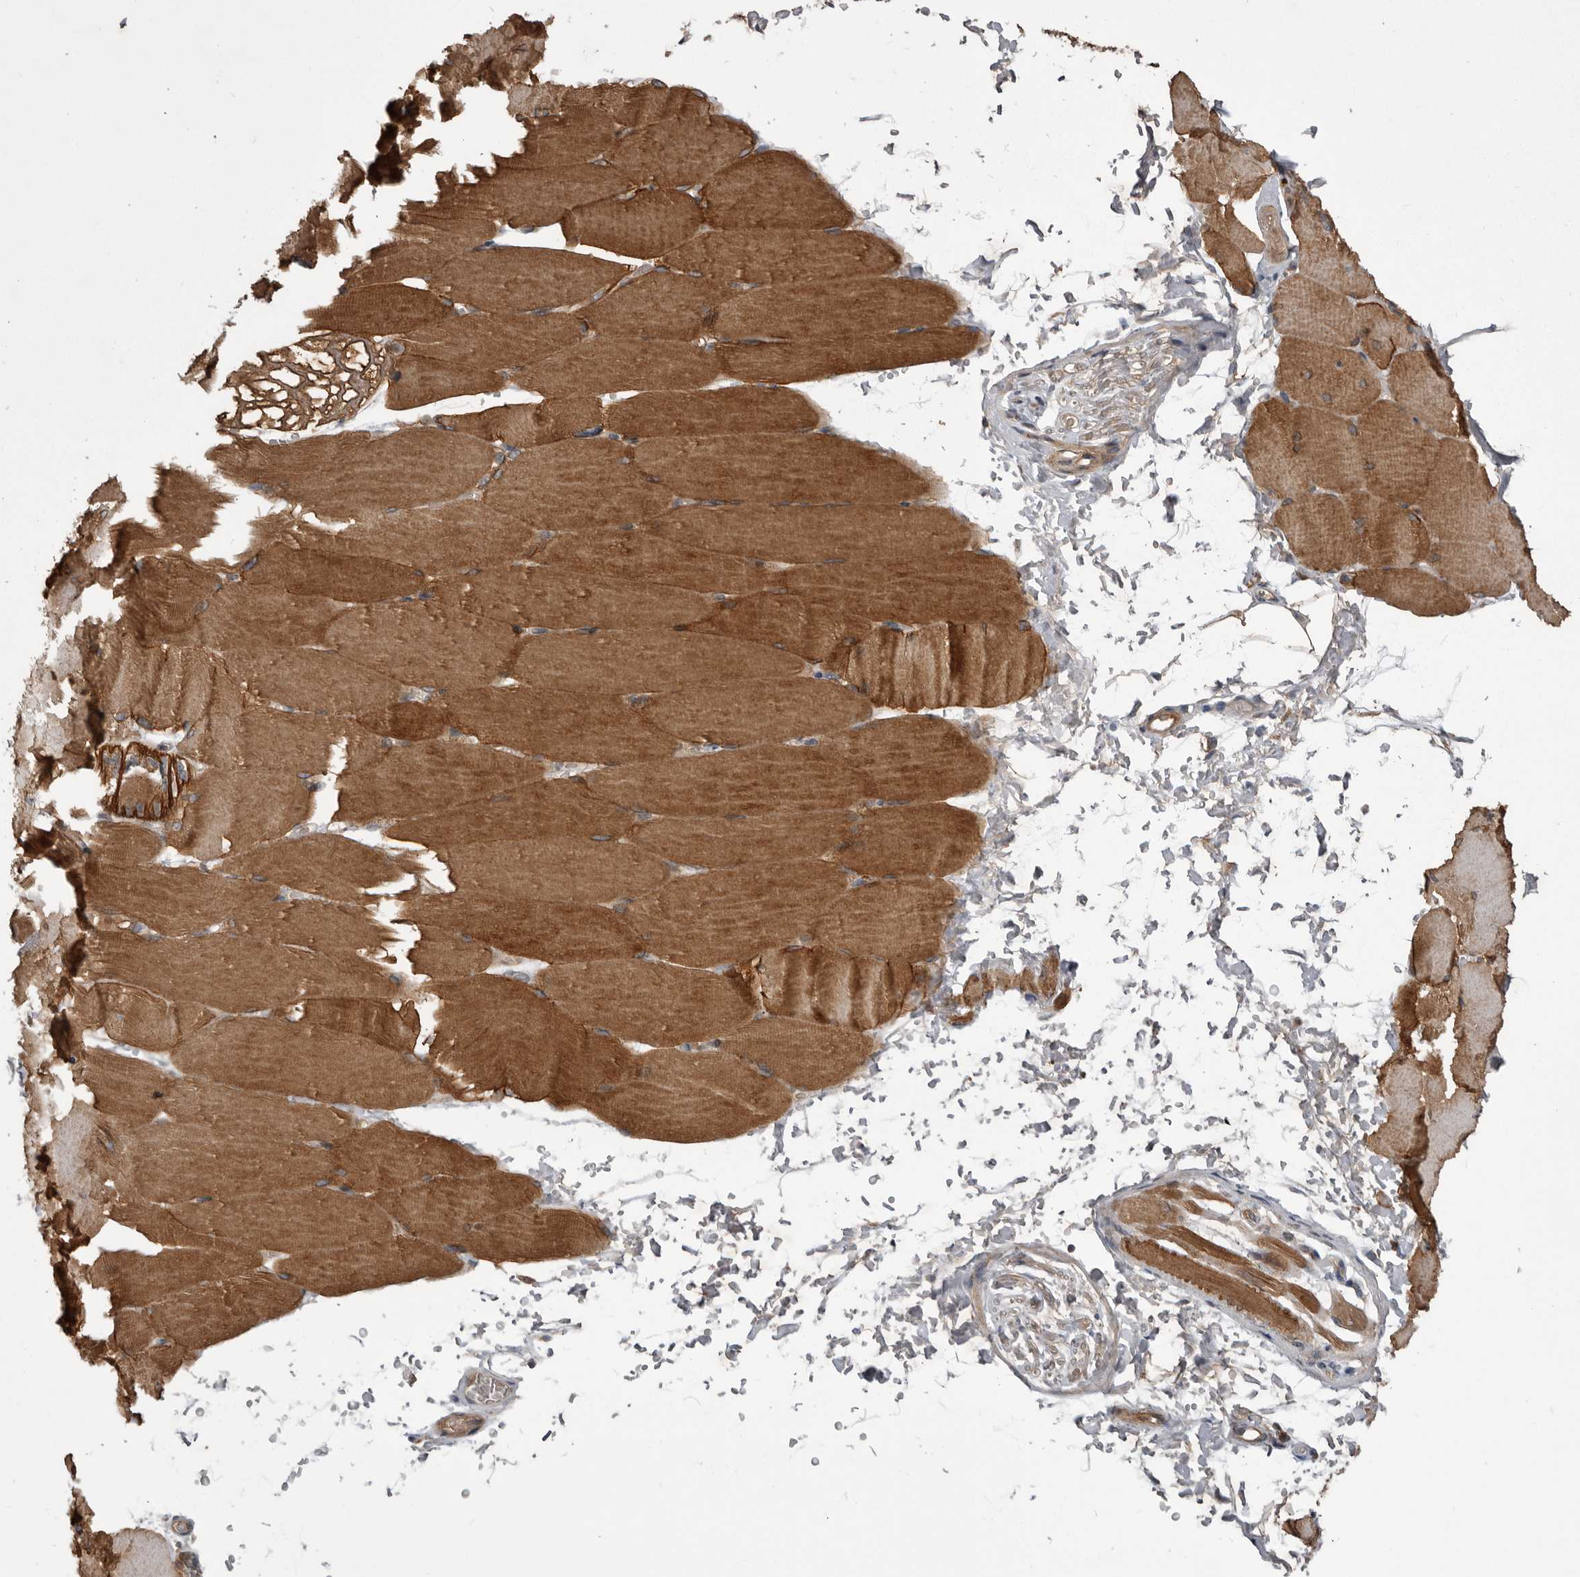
{"staining": {"intensity": "moderate", "quantity": ">75%", "location": "cytoplasmic/membranous"}, "tissue": "skeletal muscle", "cell_type": "Myocytes", "image_type": "normal", "snomed": [{"axis": "morphology", "description": "Normal tissue, NOS"}, {"axis": "topography", "description": "Skeletal muscle"}, {"axis": "topography", "description": "Parathyroid gland"}], "caption": "Immunohistochemical staining of normal human skeletal muscle demonstrates moderate cytoplasmic/membranous protein positivity in approximately >75% of myocytes.", "gene": "RAB3GAP2", "patient": {"sex": "female", "age": 37}}